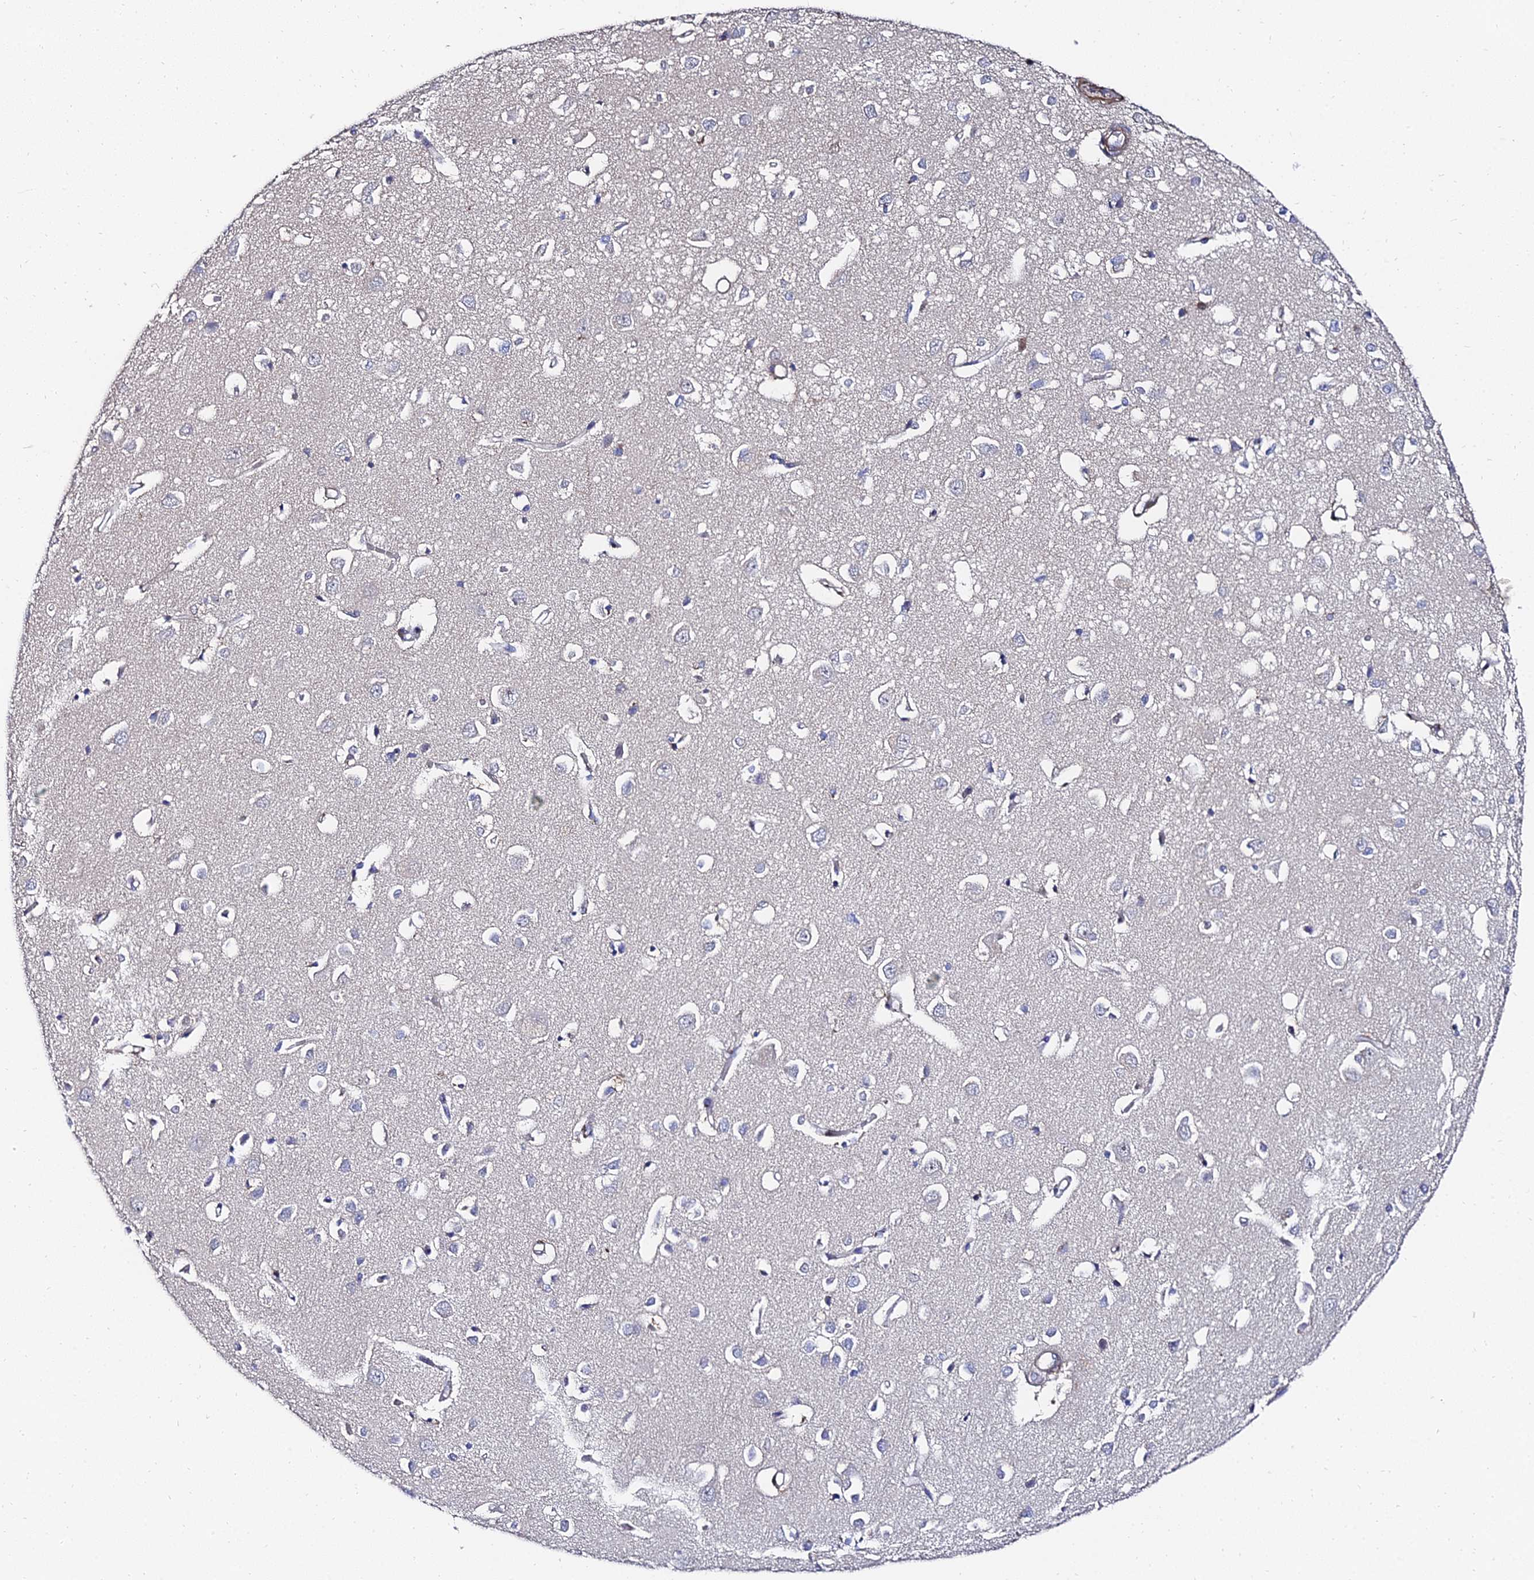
{"staining": {"intensity": "weak", "quantity": "25%-75%", "location": "cytoplasmic/membranous"}, "tissue": "cerebral cortex", "cell_type": "Endothelial cells", "image_type": "normal", "snomed": [{"axis": "morphology", "description": "Normal tissue, NOS"}, {"axis": "topography", "description": "Cerebral cortex"}], "caption": "This micrograph exhibits benign cerebral cortex stained with immunohistochemistry (IHC) to label a protein in brown. The cytoplasmic/membranous of endothelial cells show weak positivity for the protein. Nuclei are counter-stained blue.", "gene": "BORCS8", "patient": {"sex": "female", "age": 64}}